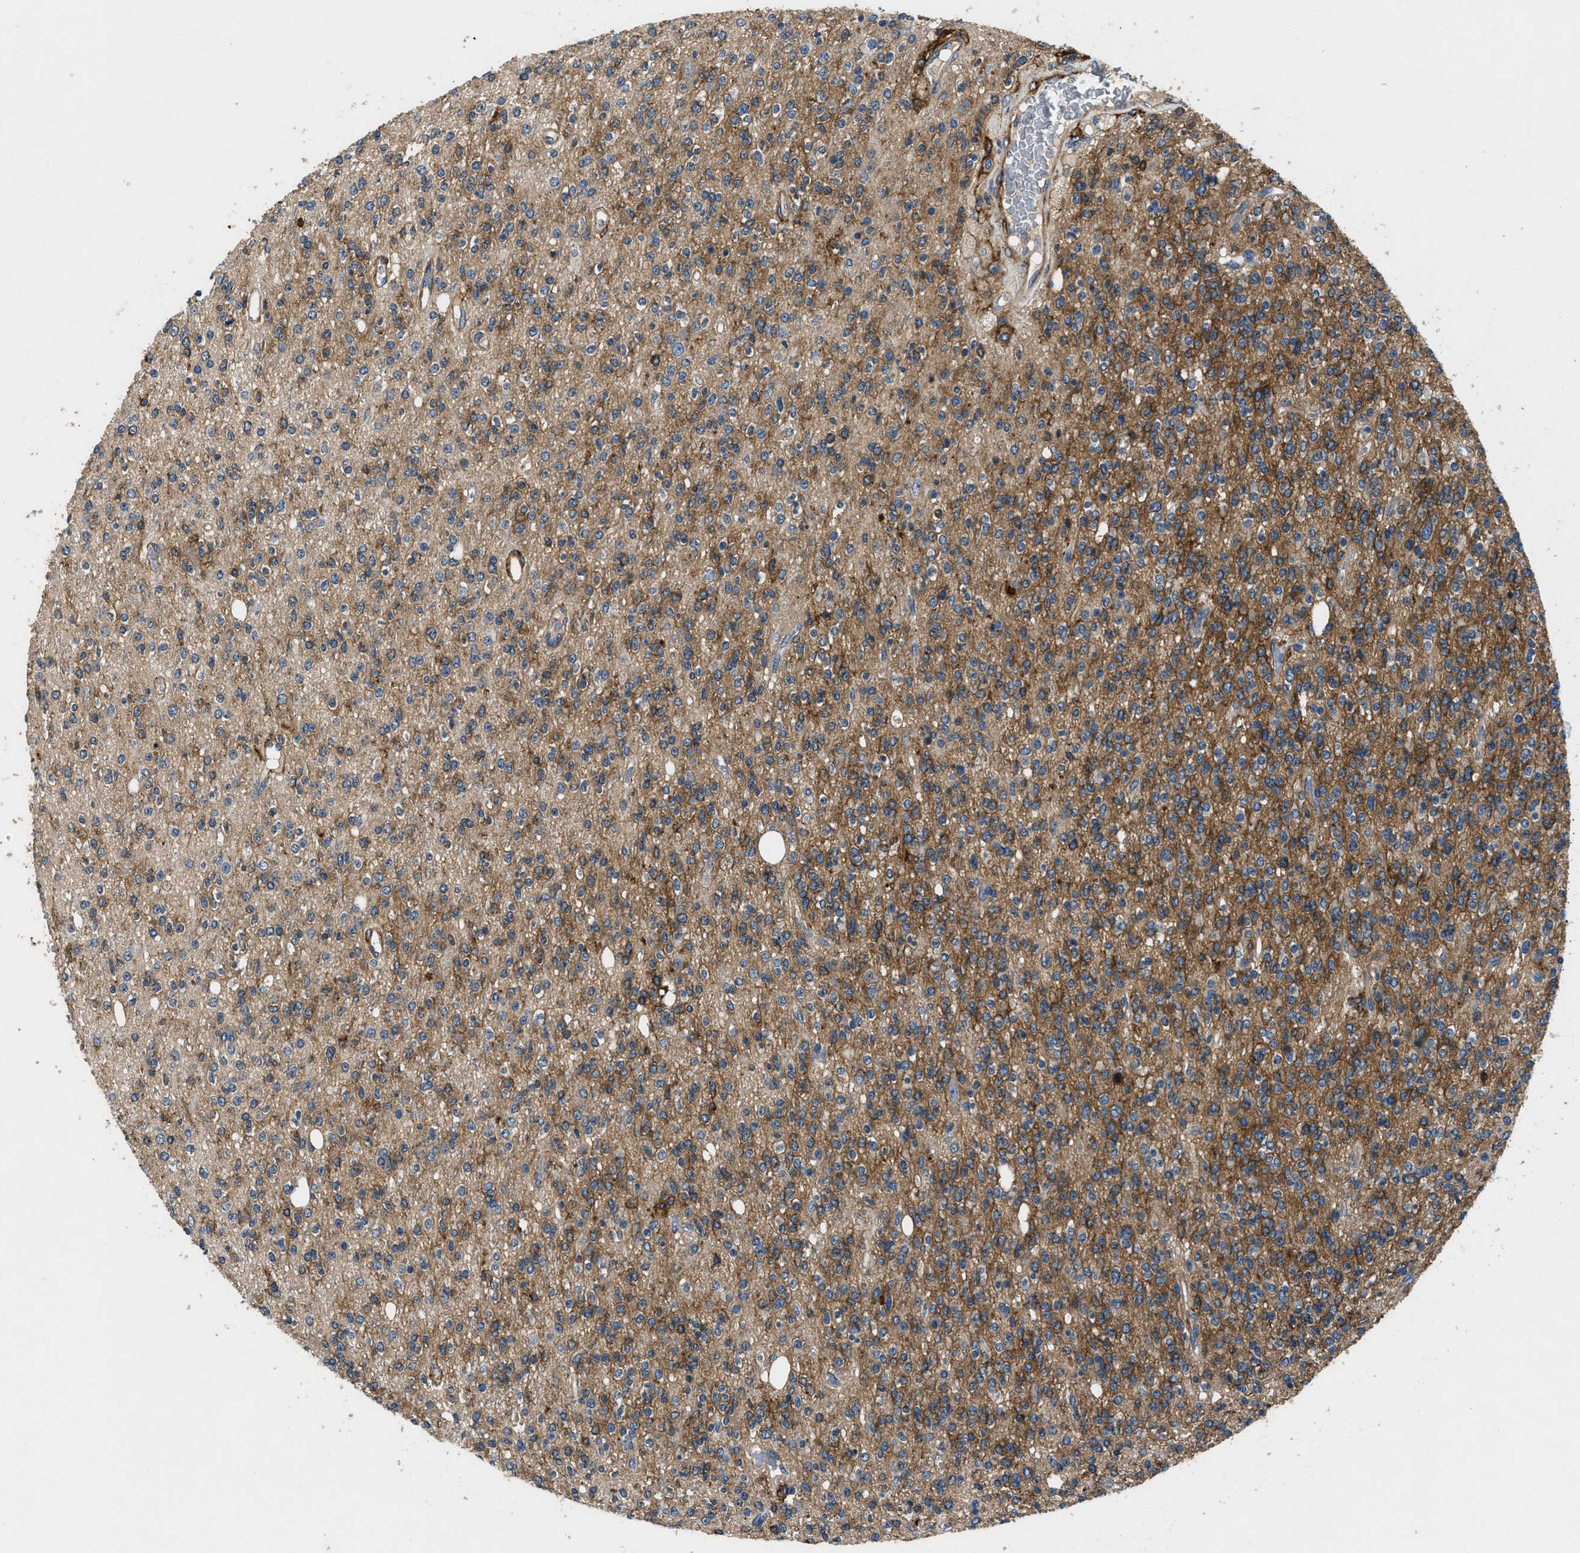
{"staining": {"intensity": "moderate", "quantity": "25%-75%", "location": "cytoplasmic/membranous"}, "tissue": "glioma", "cell_type": "Tumor cells", "image_type": "cancer", "snomed": [{"axis": "morphology", "description": "Glioma, malignant, High grade"}, {"axis": "topography", "description": "Brain"}], "caption": "A micrograph showing moderate cytoplasmic/membranous positivity in about 25%-75% of tumor cells in malignant high-grade glioma, as visualized by brown immunohistochemical staining.", "gene": "CD276", "patient": {"sex": "male", "age": 34}}